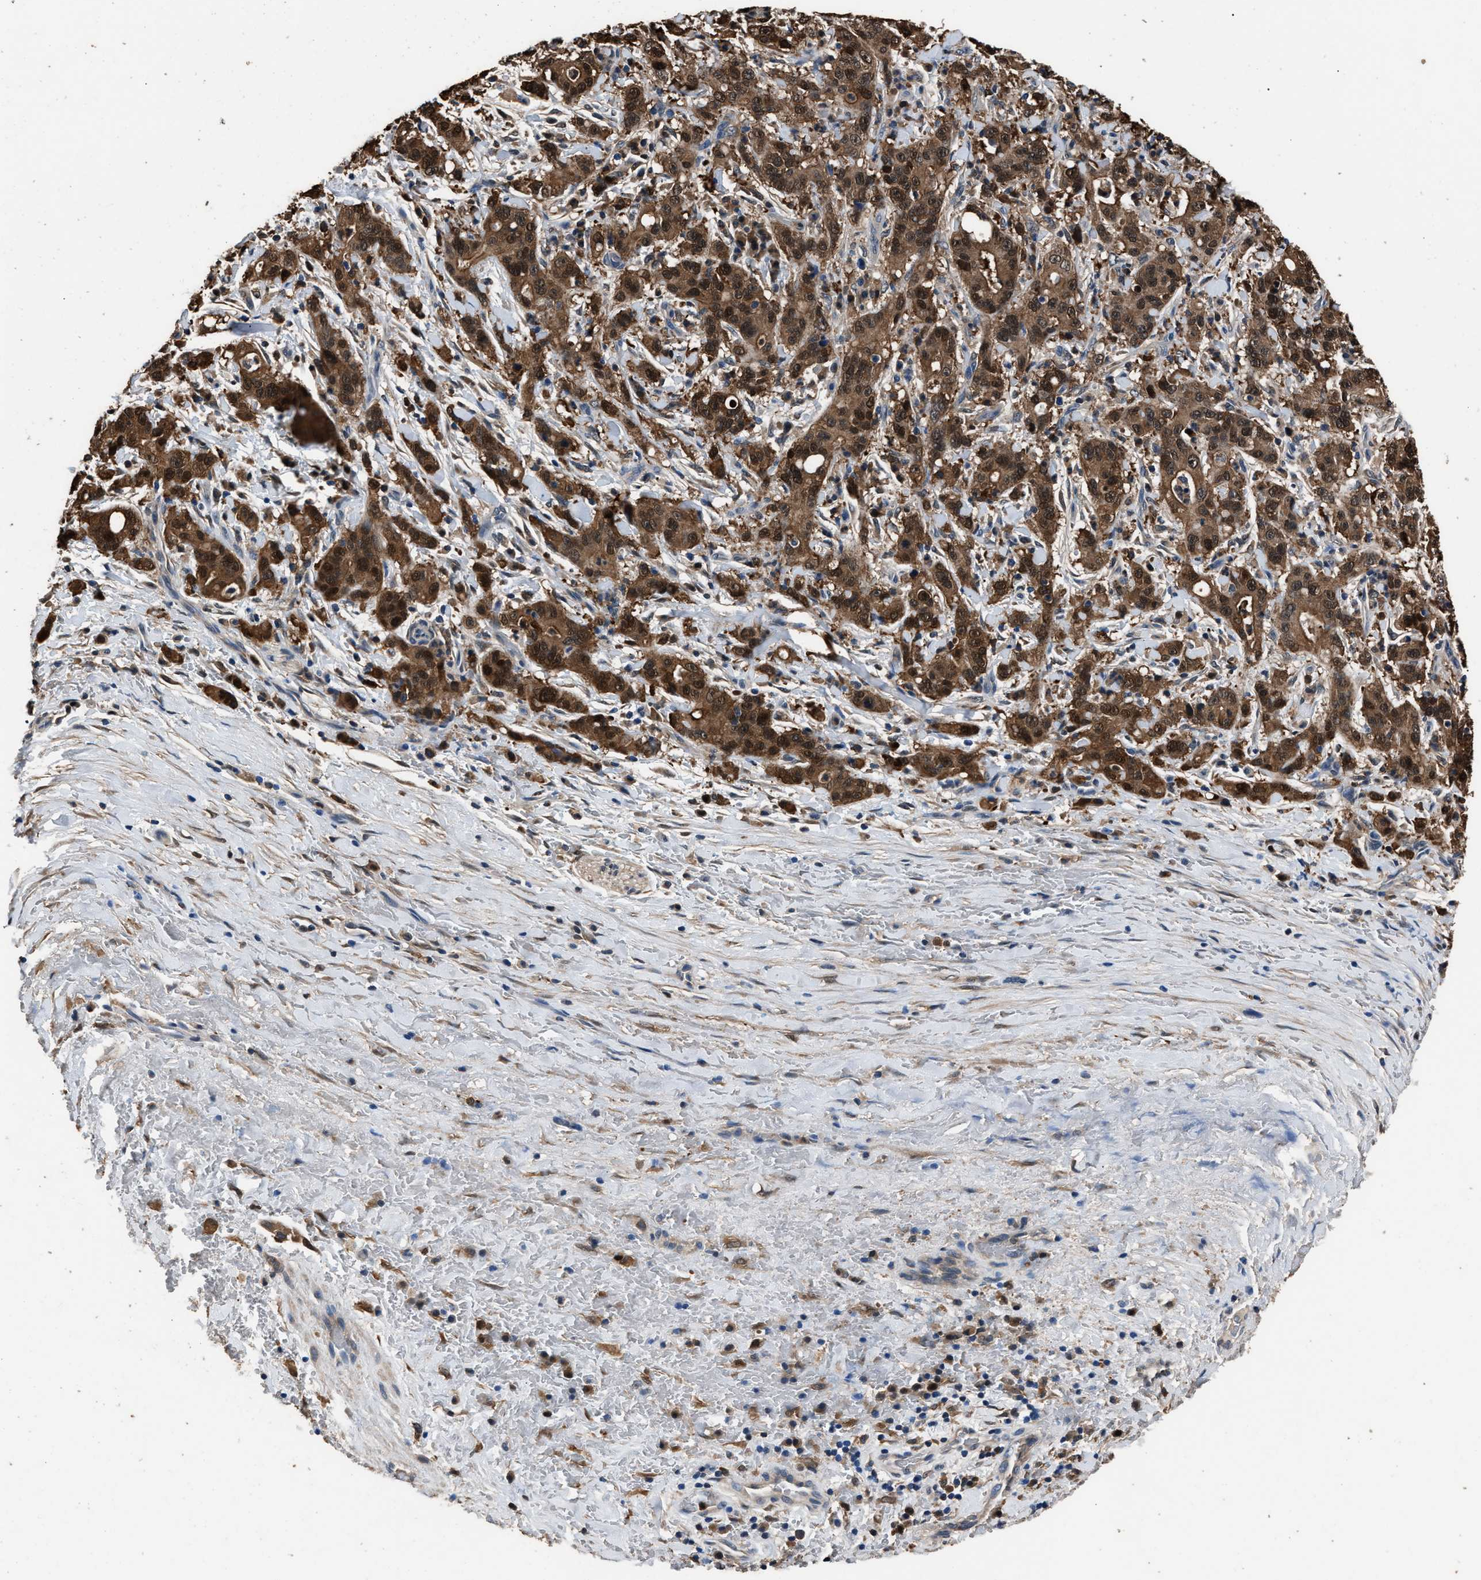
{"staining": {"intensity": "strong", "quantity": ">75%", "location": "cytoplasmic/membranous,nuclear"}, "tissue": "liver cancer", "cell_type": "Tumor cells", "image_type": "cancer", "snomed": [{"axis": "morphology", "description": "Cholangiocarcinoma"}, {"axis": "topography", "description": "Liver"}], "caption": "The image reveals staining of liver cancer, revealing strong cytoplasmic/membranous and nuclear protein positivity (brown color) within tumor cells.", "gene": "GSTP1", "patient": {"sex": "female", "age": 38}}